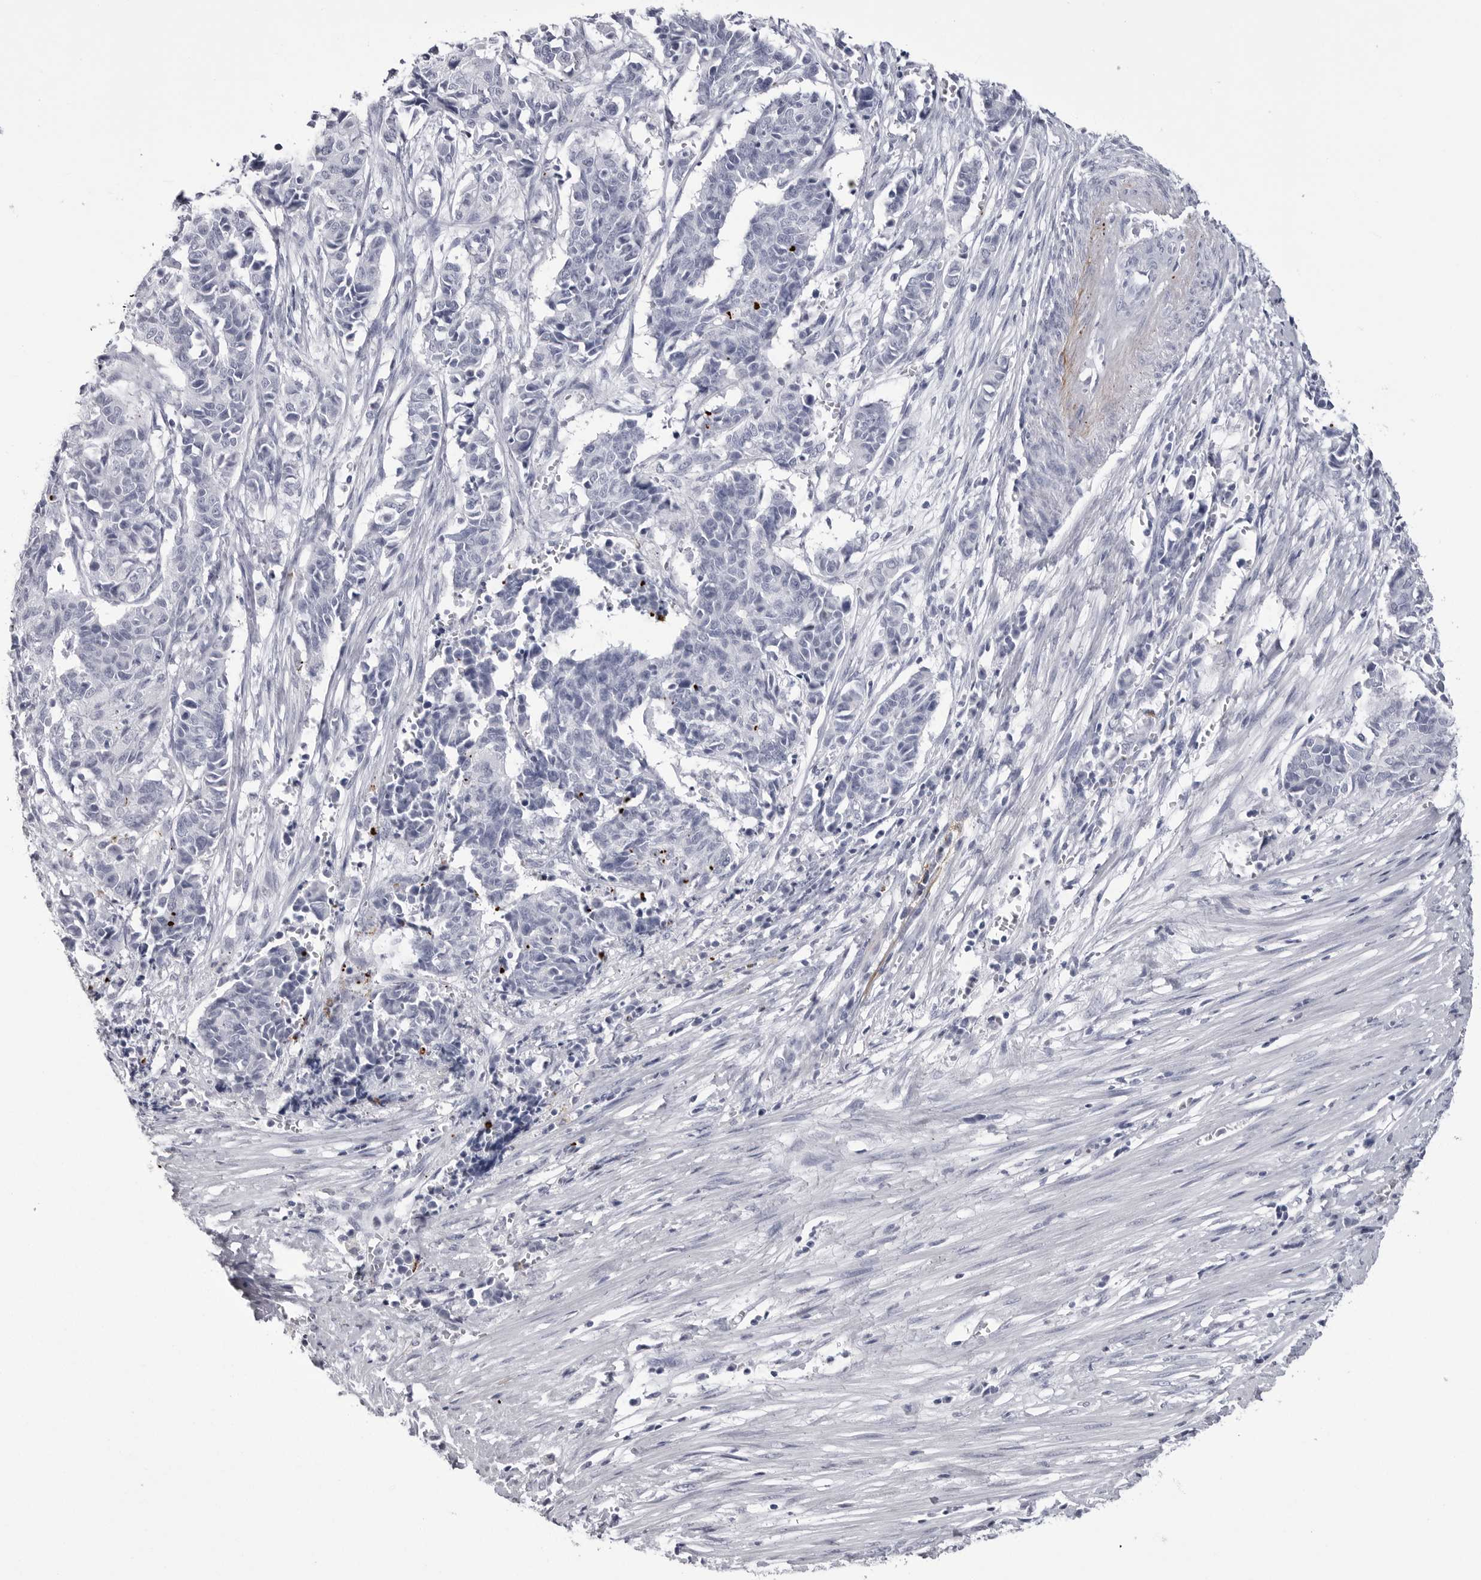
{"staining": {"intensity": "negative", "quantity": "none", "location": "none"}, "tissue": "cervical cancer", "cell_type": "Tumor cells", "image_type": "cancer", "snomed": [{"axis": "morphology", "description": "Normal tissue, NOS"}, {"axis": "morphology", "description": "Squamous cell carcinoma, NOS"}, {"axis": "topography", "description": "Cervix"}], "caption": "Tumor cells show no significant protein staining in cervical cancer (squamous cell carcinoma).", "gene": "COL26A1", "patient": {"sex": "female", "age": 35}}